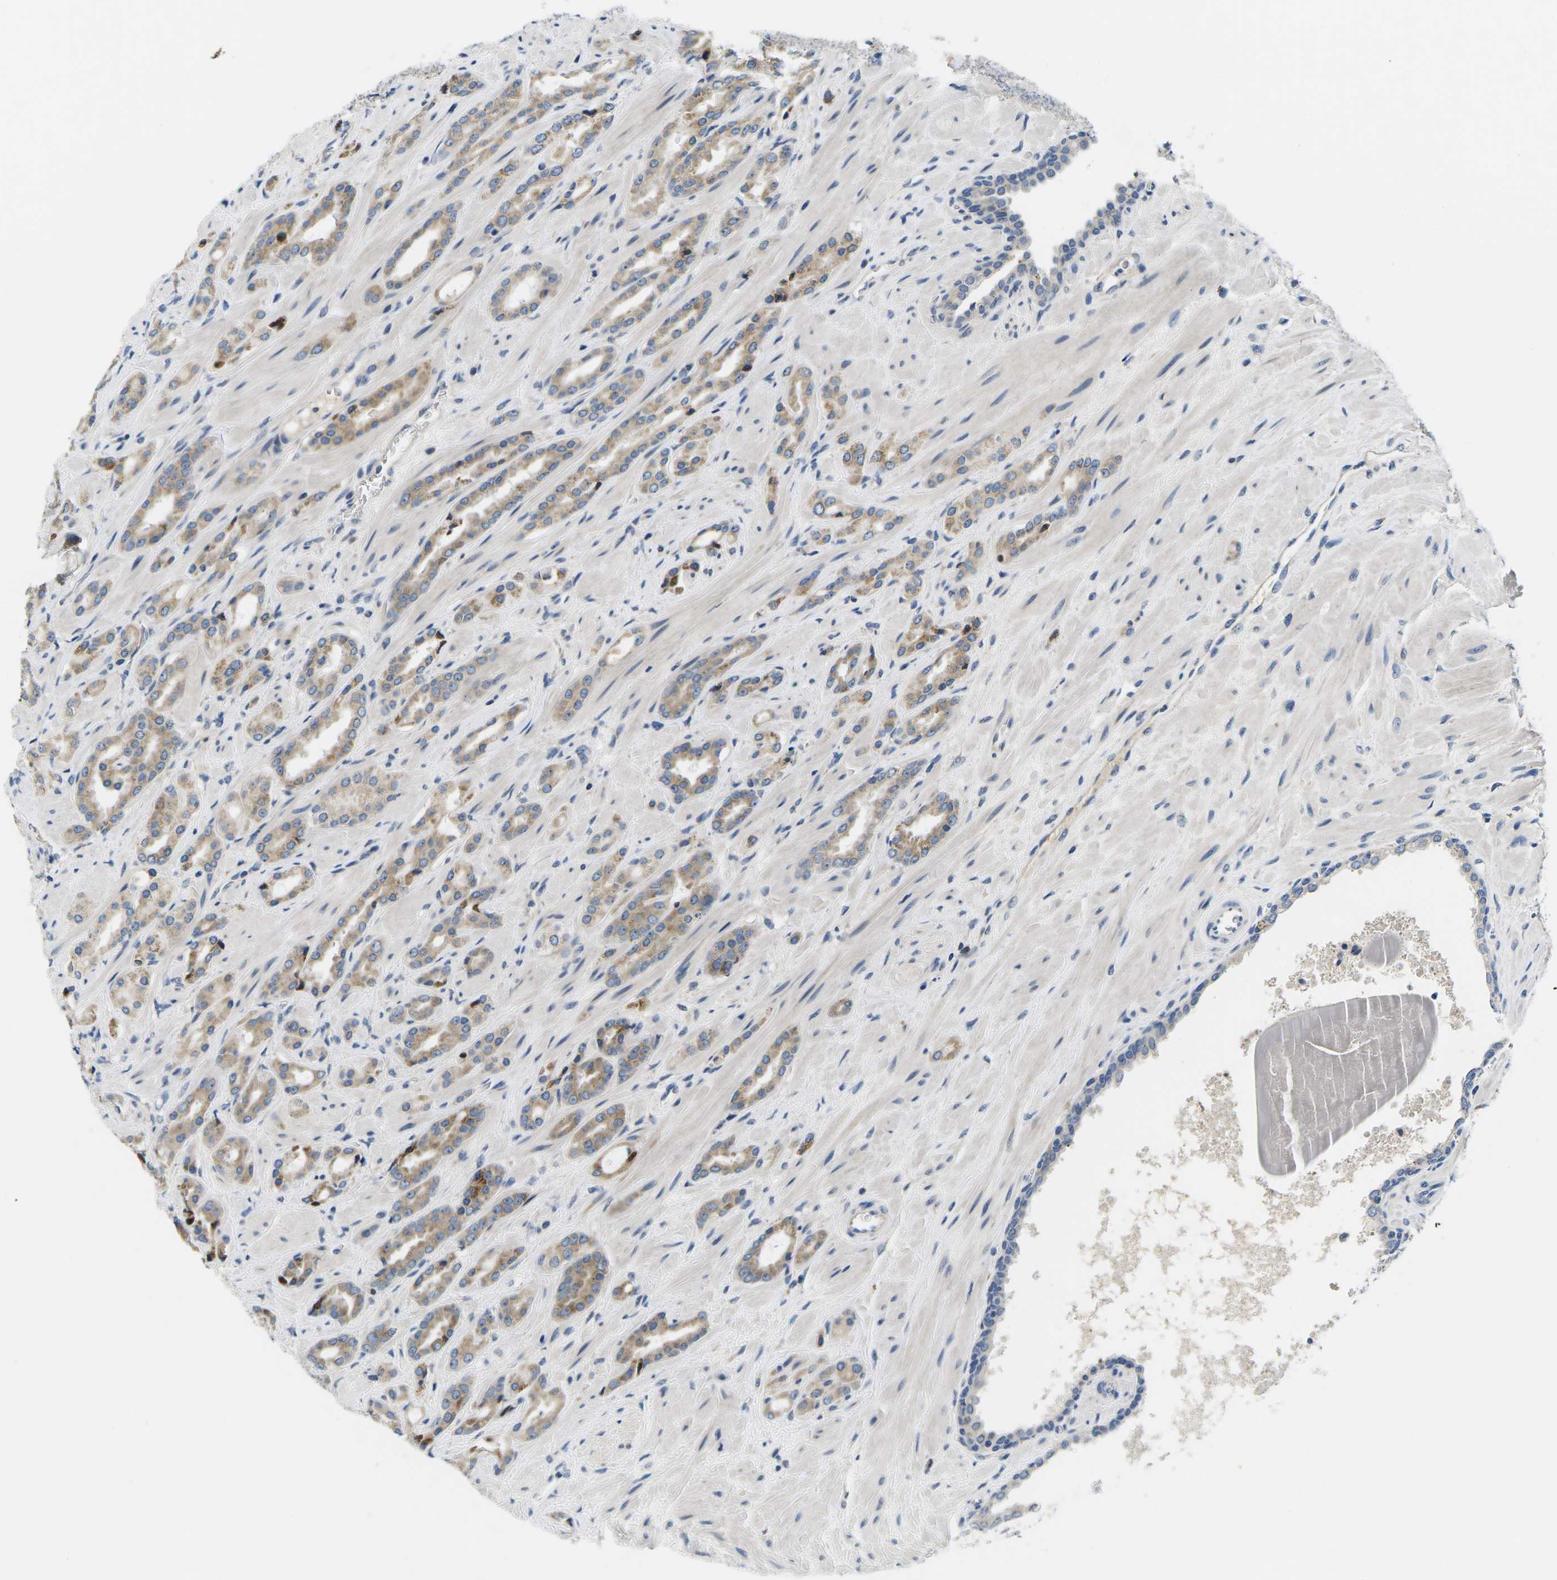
{"staining": {"intensity": "weak", "quantity": ">75%", "location": "cytoplasmic/membranous"}, "tissue": "prostate cancer", "cell_type": "Tumor cells", "image_type": "cancer", "snomed": [{"axis": "morphology", "description": "Adenocarcinoma, High grade"}, {"axis": "topography", "description": "Prostate"}], "caption": "Immunohistochemical staining of prostate adenocarcinoma (high-grade) demonstrates weak cytoplasmic/membranous protein staining in approximately >75% of tumor cells.", "gene": "ERGIC3", "patient": {"sex": "male", "age": 64}}